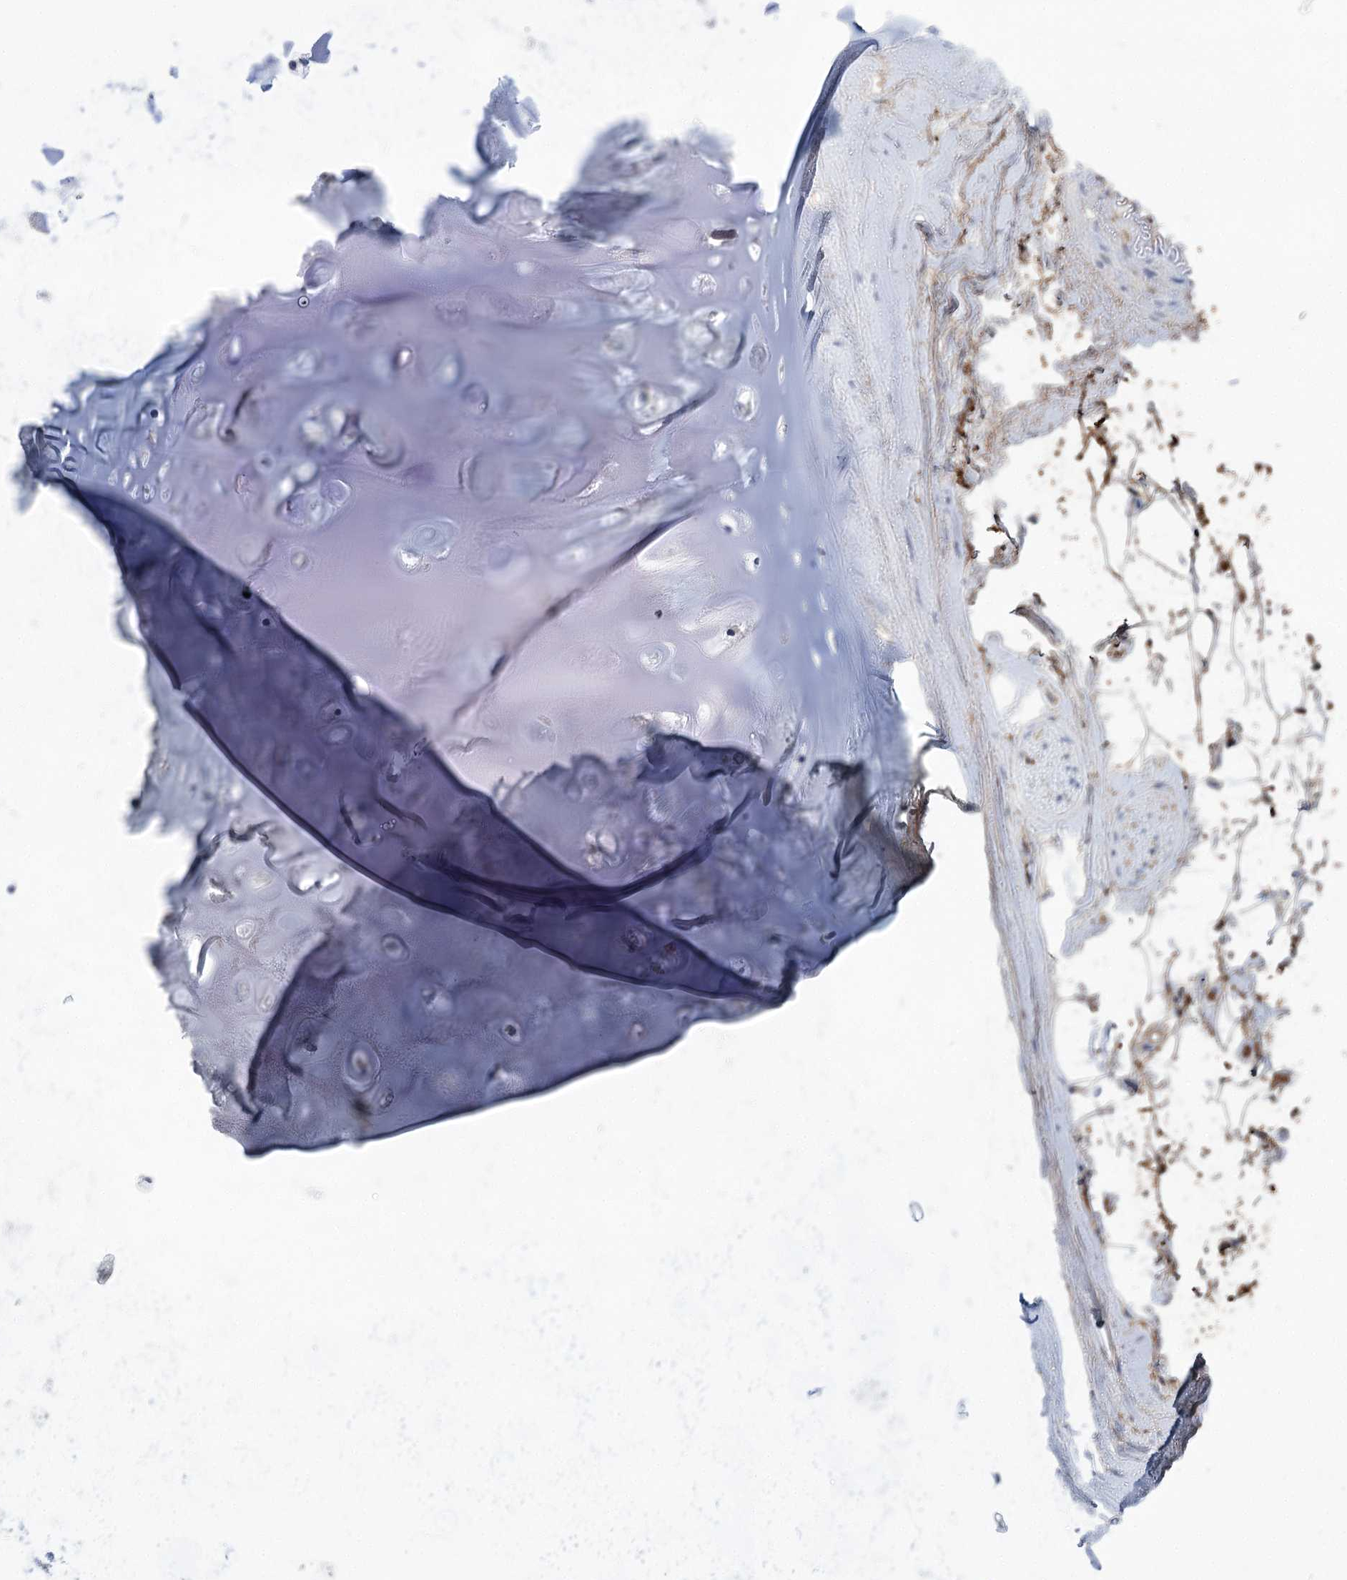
{"staining": {"intensity": "moderate", "quantity": ">75%", "location": "cytoplasmic/membranous"}, "tissue": "adipose tissue", "cell_type": "Adipocytes", "image_type": "normal", "snomed": [{"axis": "morphology", "description": "Normal tissue, NOS"}, {"axis": "topography", "description": "Cartilage tissue"}, {"axis": "topography", "description": "Bronchus"}], "caption": "Benign adipose tissue was stained to show a protein in brown. There is medium levels of moderate cytoplasmic/membranous staining in approximately >75% of adipocytes. (DAB (3,3'-diaminobenzidine) = brown stain, brightfield microscopy at high magnification).", "gene": "HBA1", "patient": {"sex": "female", "age": 73}}